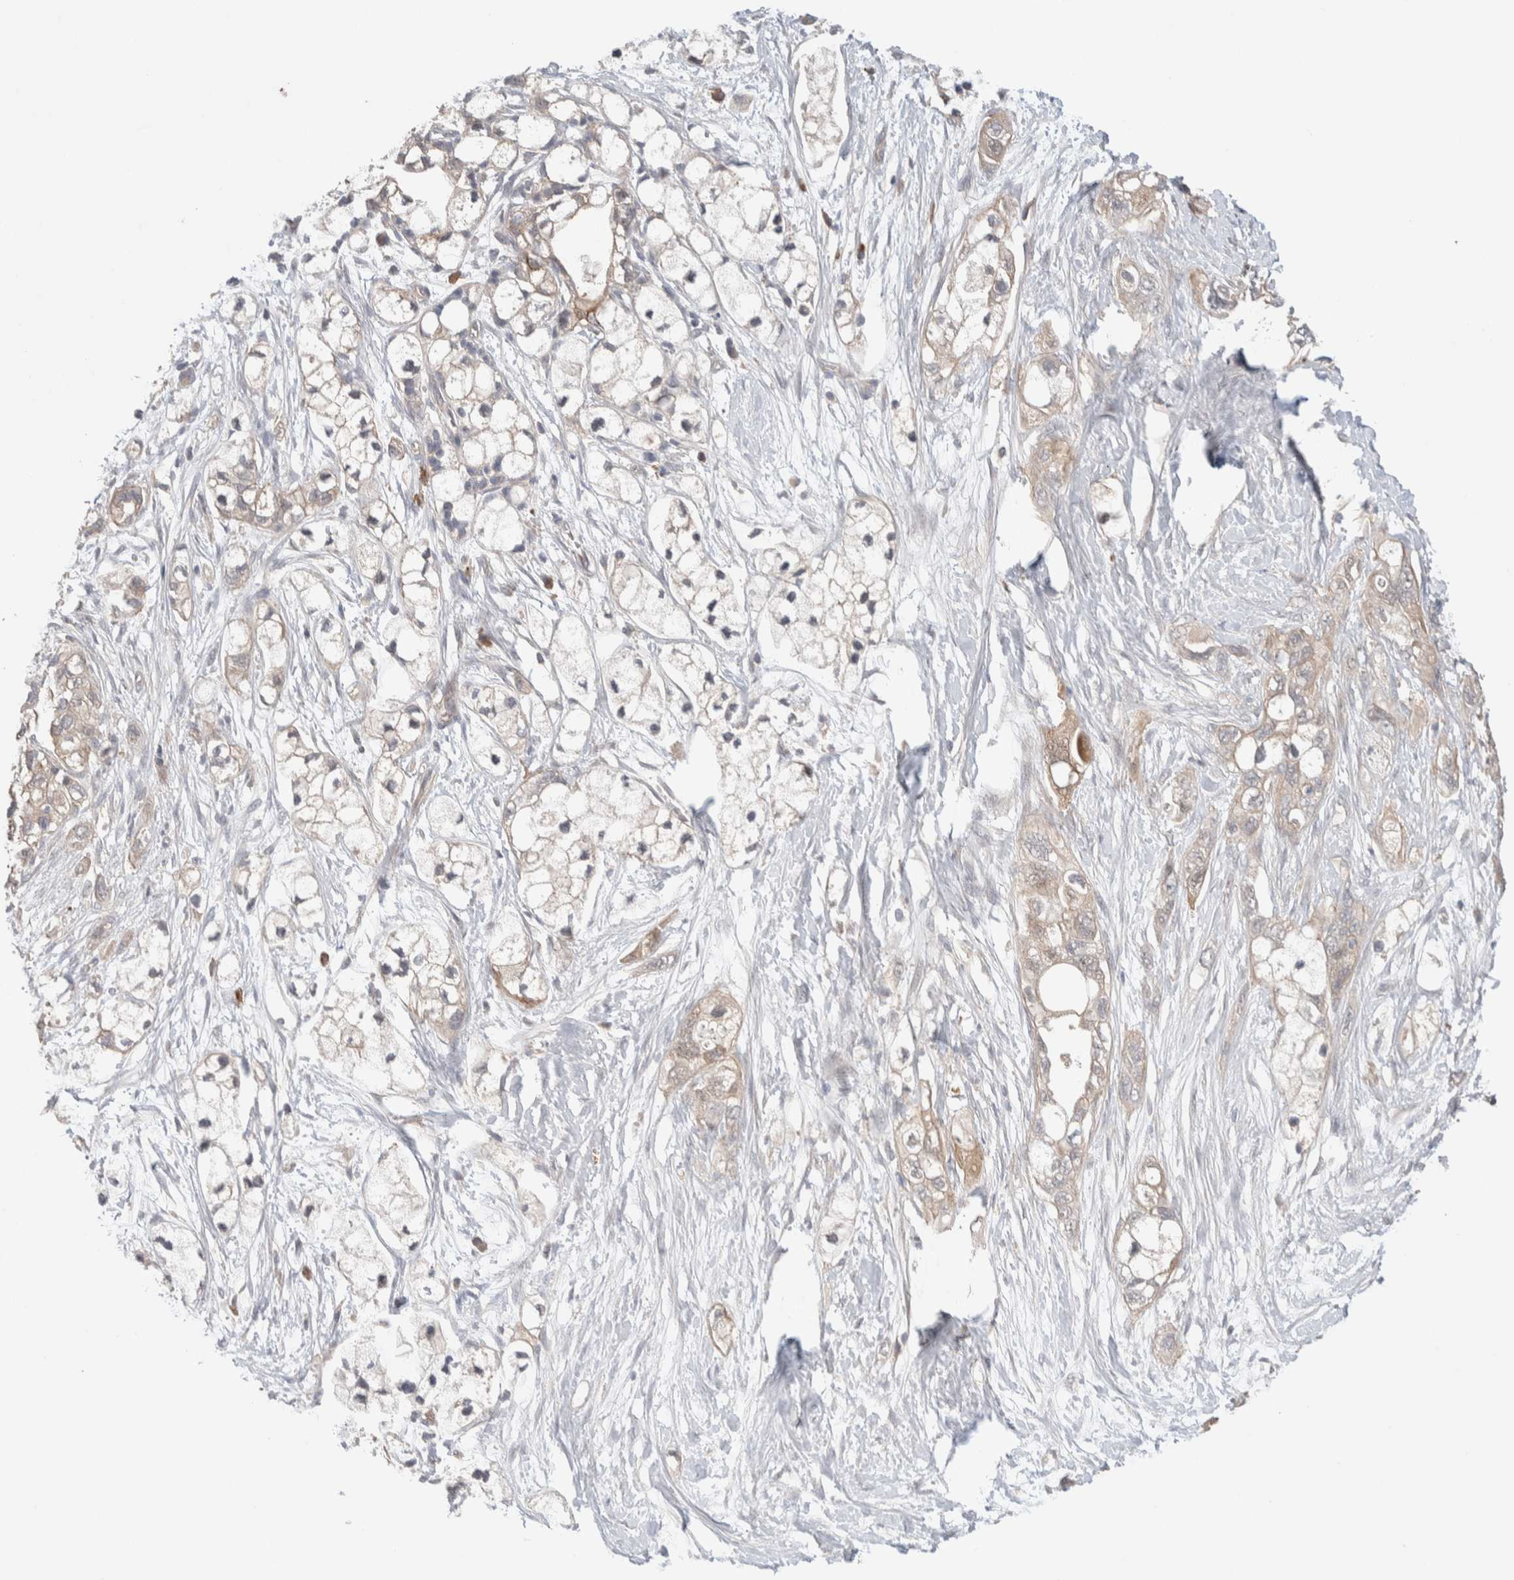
{"staining": {"intensity": "weak", "quantity": "<25%", "location": "cytoplasmic/membranous"}, "tissue": "pancreatic cancer", "cell_type": "Tumor cells", "image_type": "cancer", "snomed": [{"axis": "morphology", "description": "Adenocarcinoma, NOS"}, {"axis": "topography", "description": "Pancreas"}], "caption": "A histopathology image of human pancreatic adenocarcinoma is negative for staining in tumor cells. (DAB (3,3'-diaminobenzidine) immunohistochemistry (IHC) with hematoxylin counter stain).", "gene": "WDR91", "patient": {"sex": "male", "age": 74}}